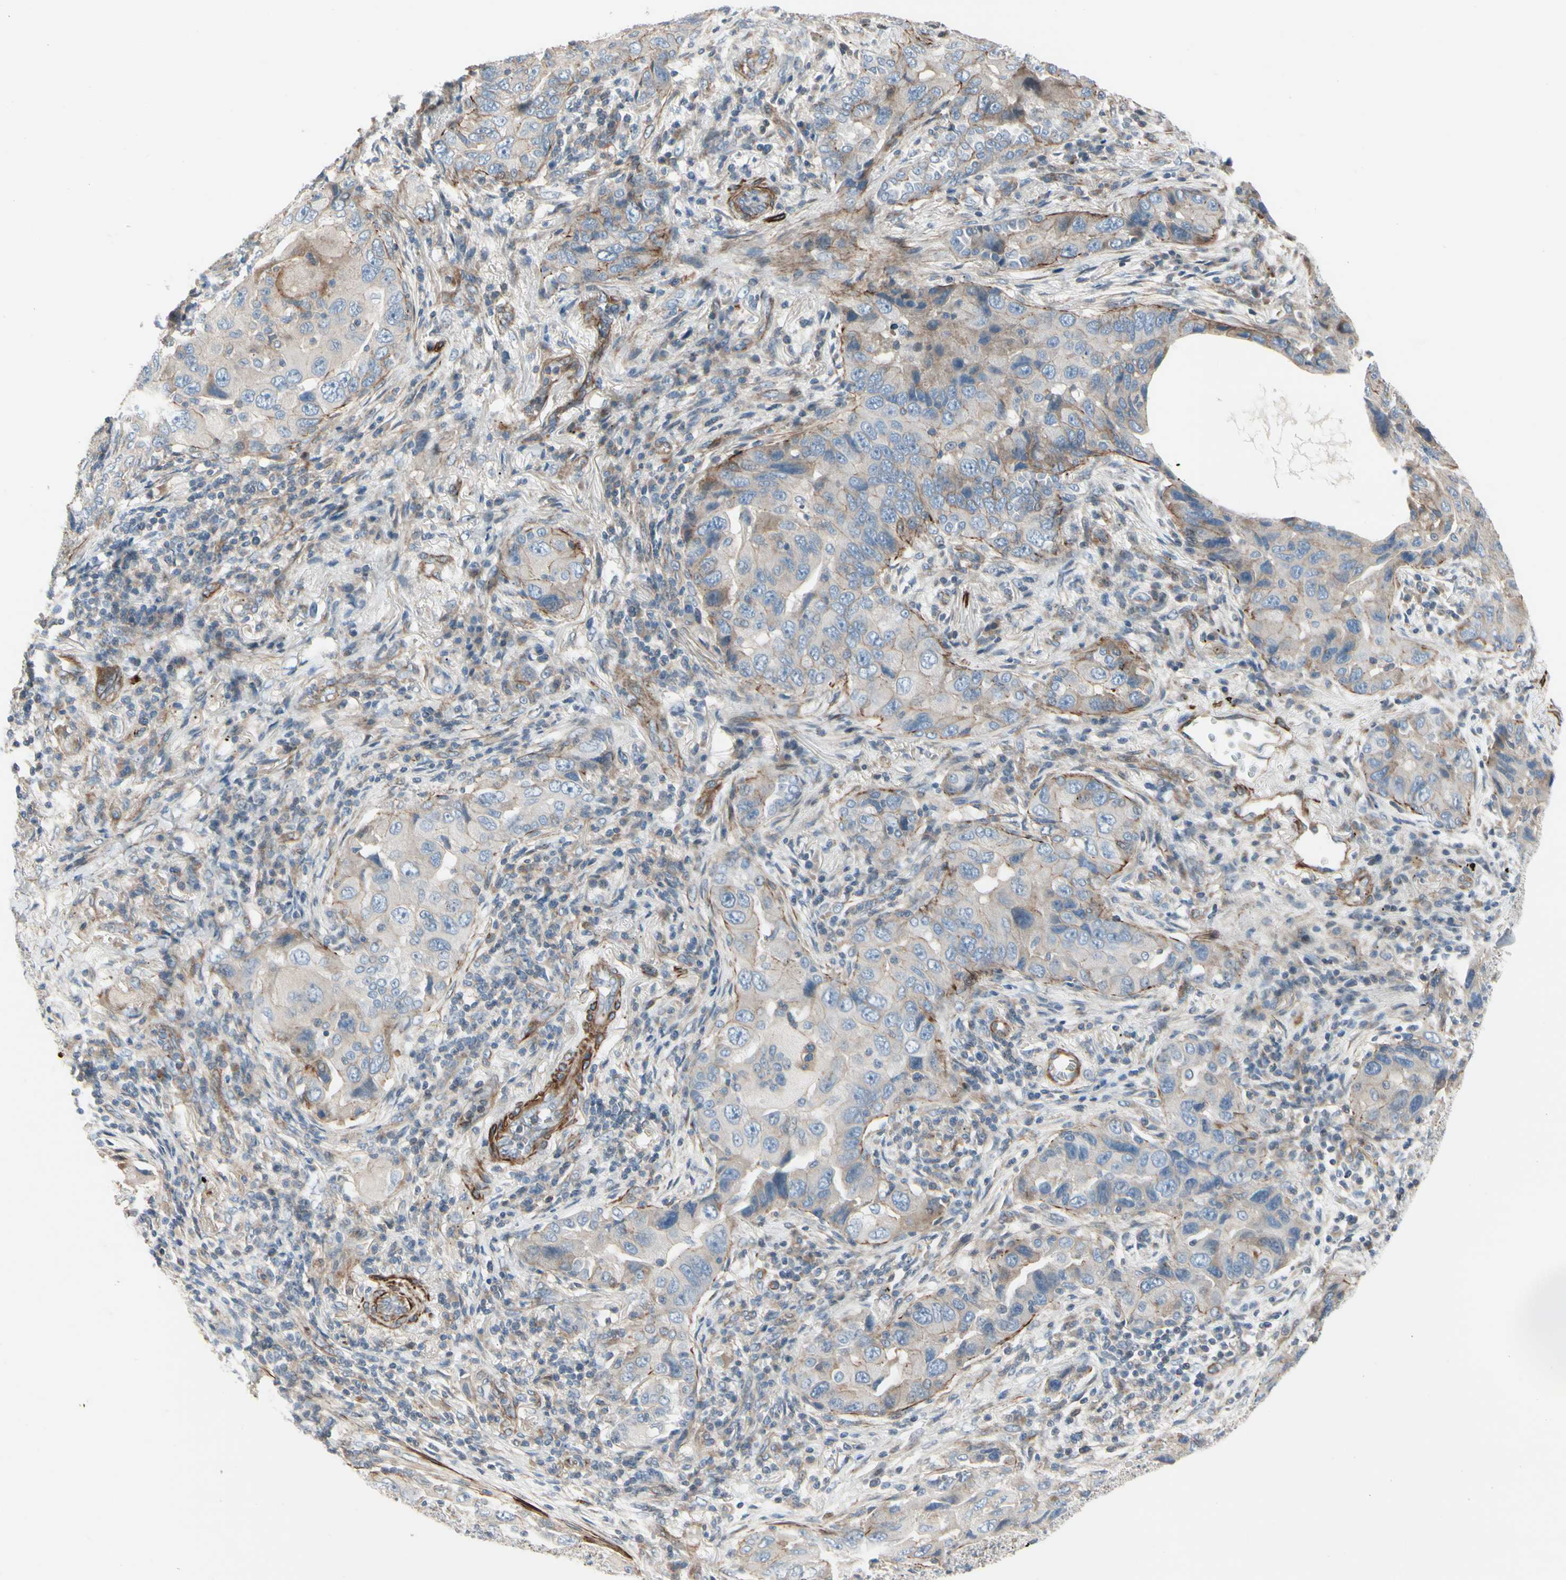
{"staining": {"intensity": "weak", "quantity": "25%-75%", "location": "cytoplasmic/membranous"}, "tissue": "lung cancer", "cell_type": "Tumor cells", "image_type": "cancer", "snomed": [{"axis": "morphology", "description": "Adenocarcinoma, NOS"}, {"axis": "topography", "description": "Lung"}], "caption": "IHC of lung cancer (adenocarcinoma) demonstrates low levels of weak cytoplasmic/membranous positivity in approximately 25%-75% of tumor cells.", "gene": "TPM1", "patient": {"sex": "female", "age": 65}}